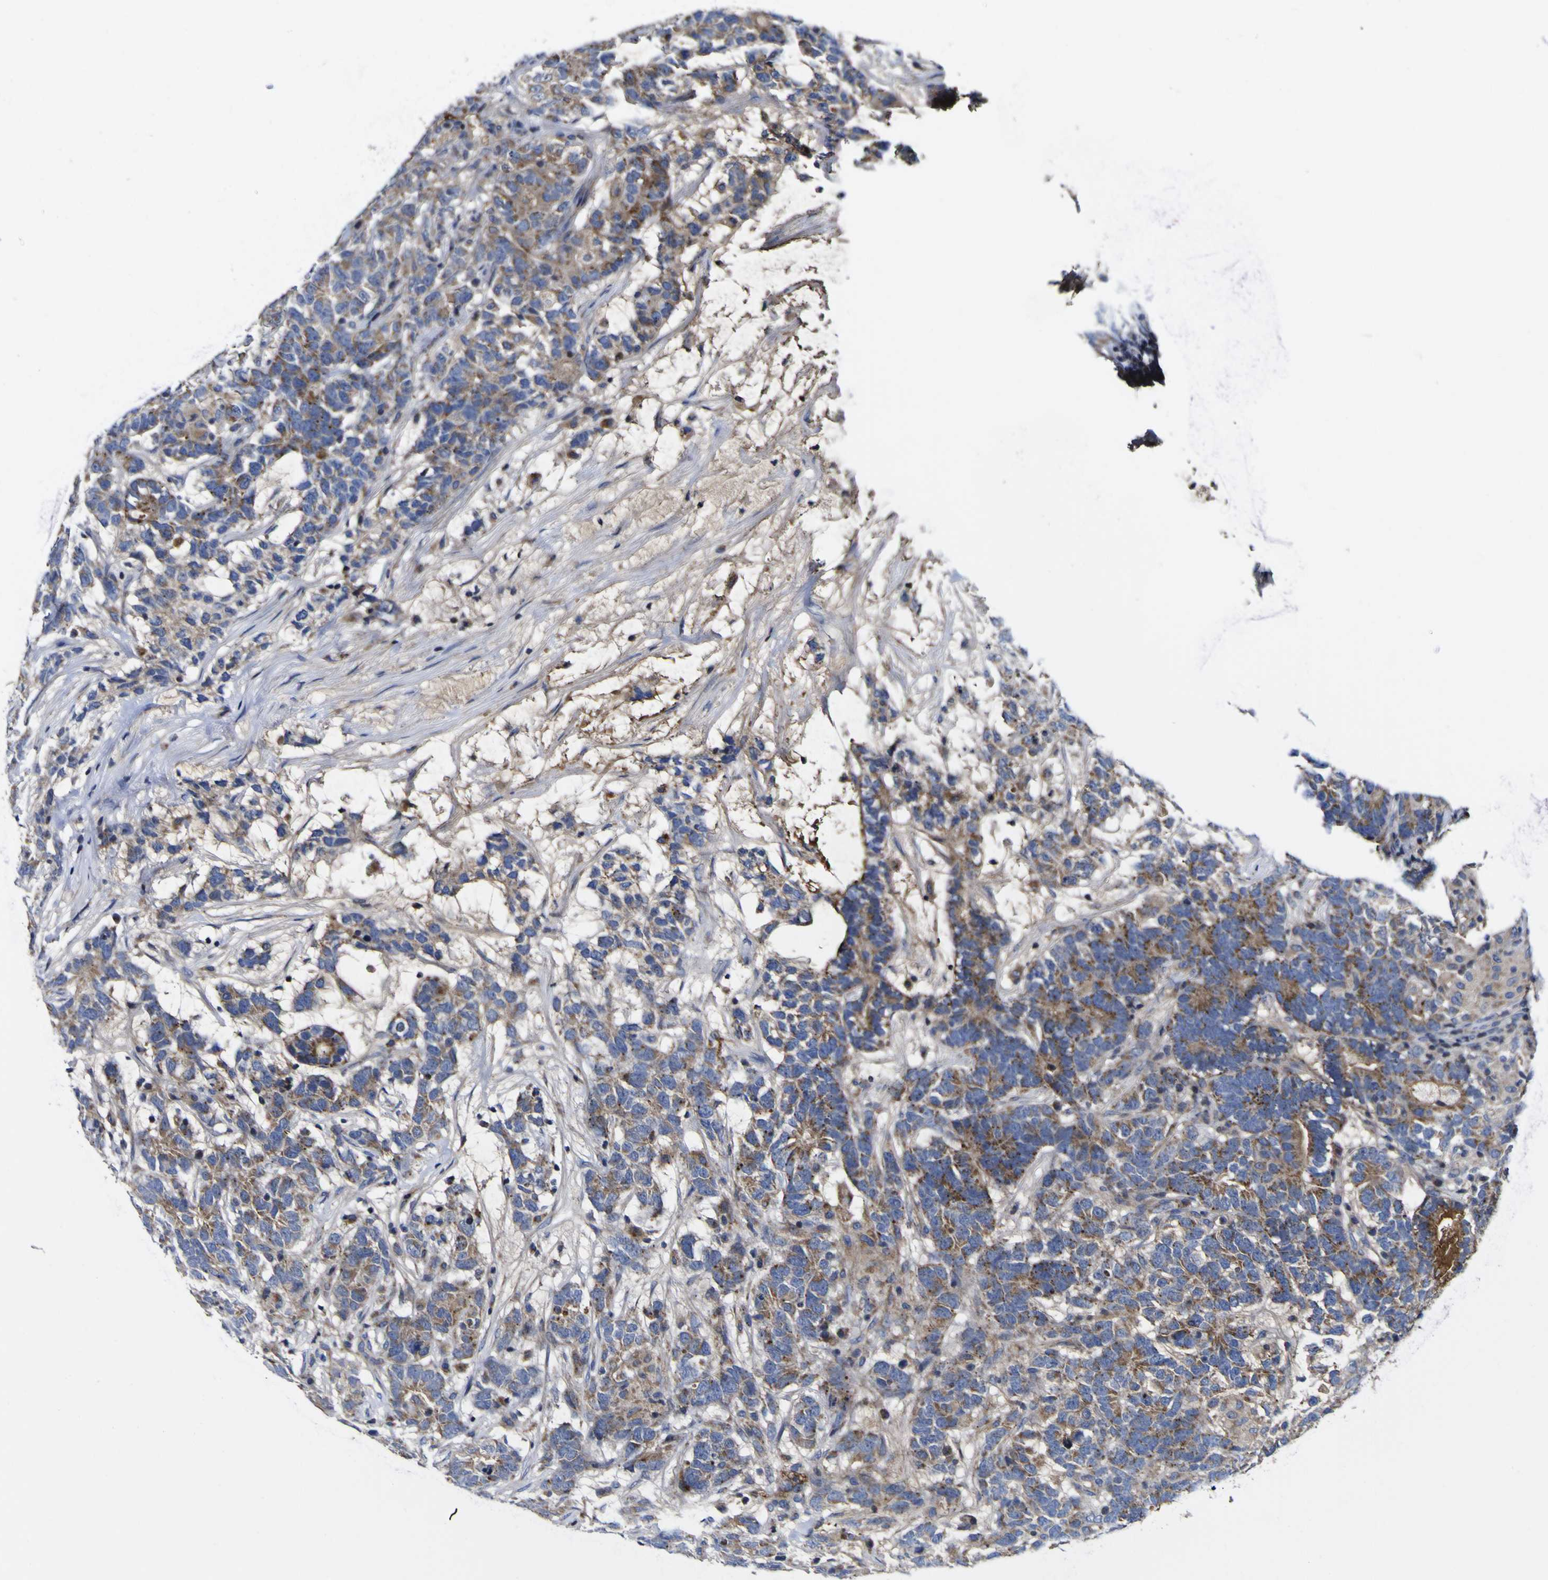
{"staining": {"intensity": "moderate", "quantity": ">75%", "location": "cytoplasmic/membranous"}, "tissue": "testis cancer", "cell_type": "Tumor cells", "image_type": "cancer", "snomed": [{"axis": "morphology", "description": "Carcinoma, Embryonal, NOS"}, {"axis": "topography", "description": "Testis"}], "caption": "Human embryonal carcinoma (testis) stained with a protein marker shows moderate staining in tumor cells.", "gene": "CCDC90B", "patient": {"sex": "male", "age": 26}}